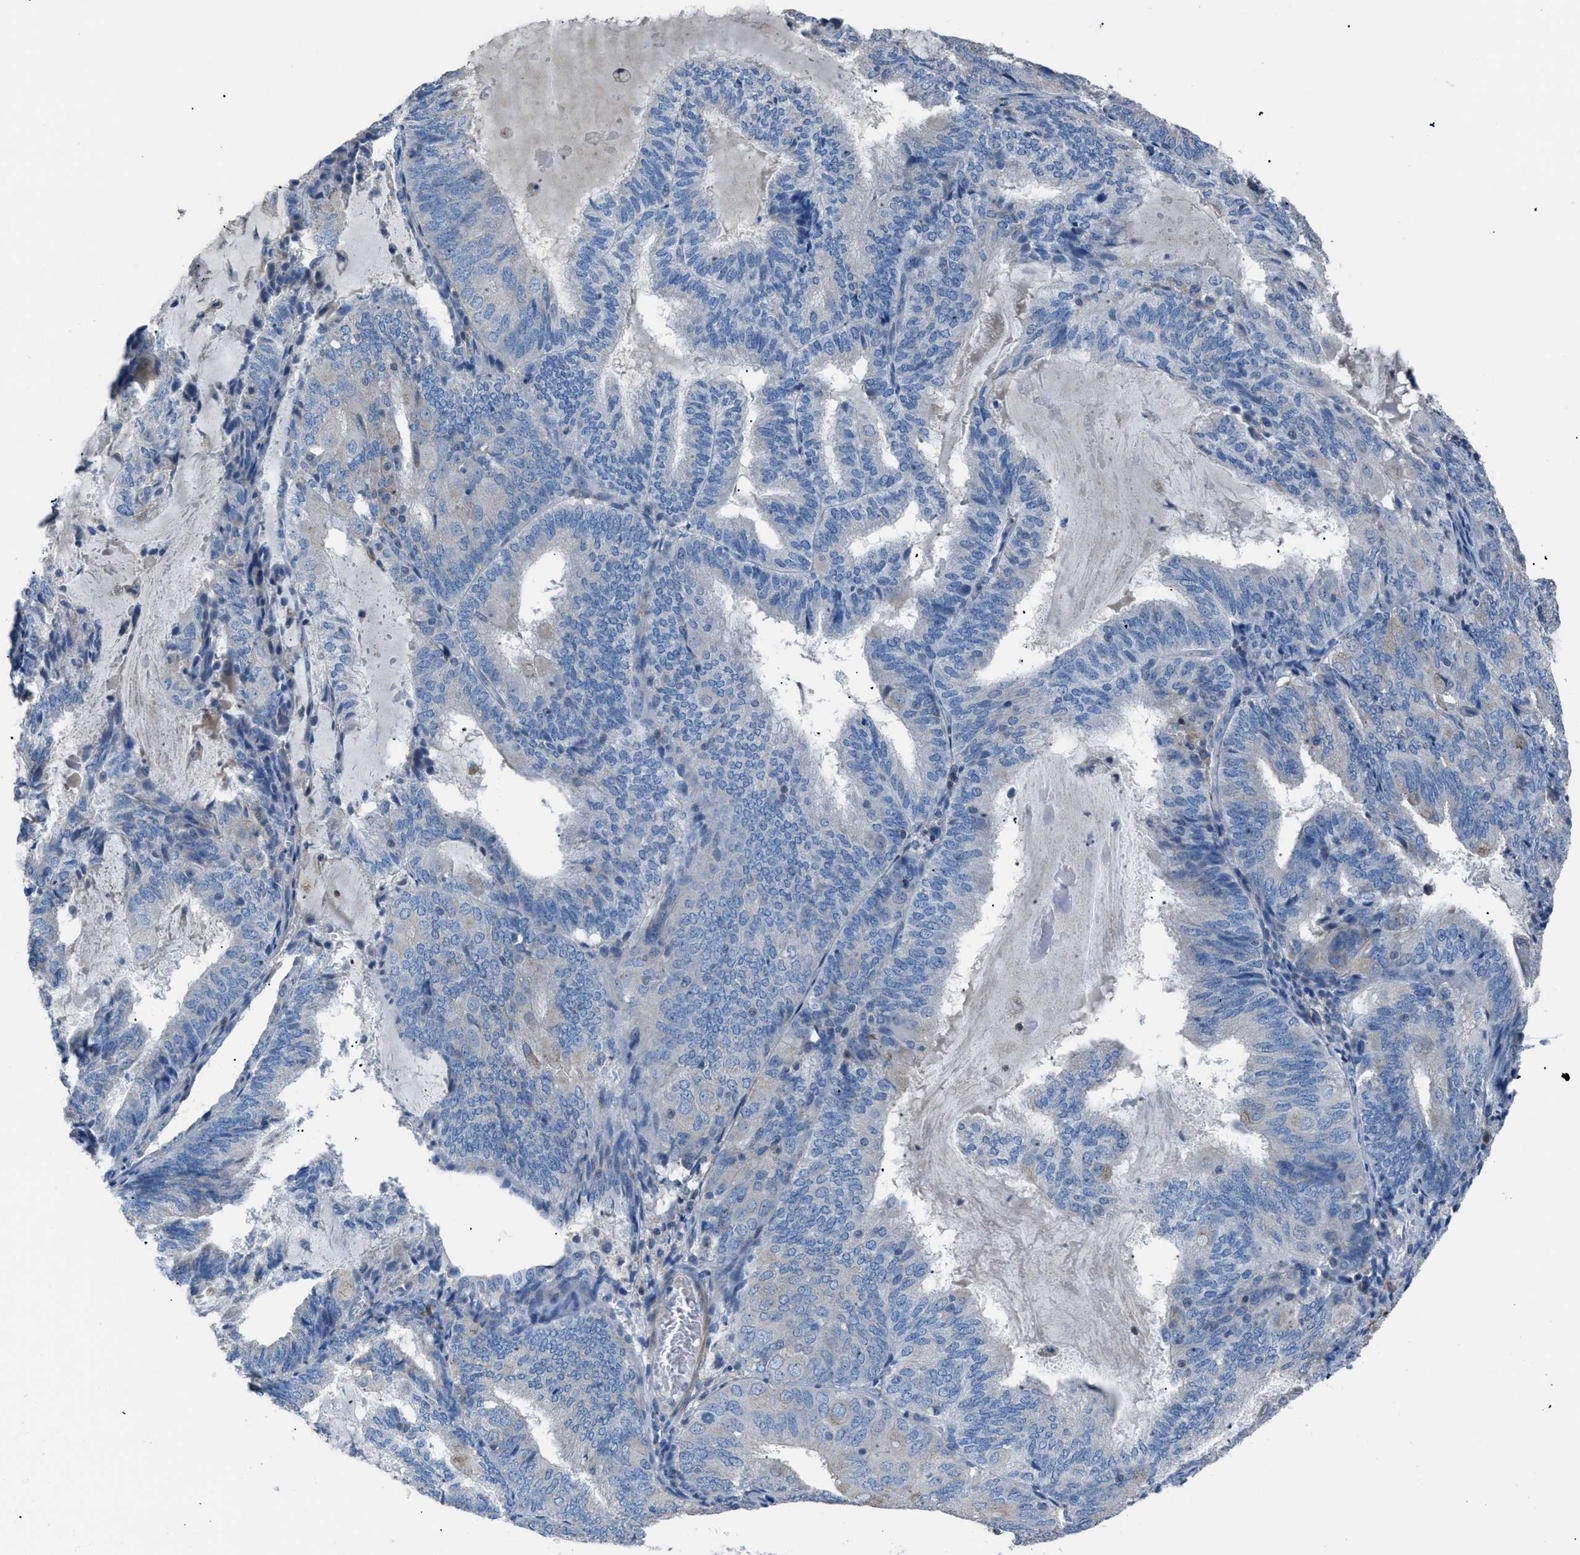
{"staining": {"intensity": "negative", "quantity": "none", "location": "none"}, "tissue": "endometrial cancer", "cell_type": "Tumor cells", "image_type": "cancer", "snomed": [{"axis": "morphology", "description": "Adenocarcinoma, NOS"}, {"axis": "topography", "description": "Endometrium"}], "caption": "Immunohistochemistry (IHC) of human endometrial cancer (adenocarcinoma) demonstrates no staining in tumor cells.", "gene": "SGCZ", "patient": {"sex": "female", "age": 81}}